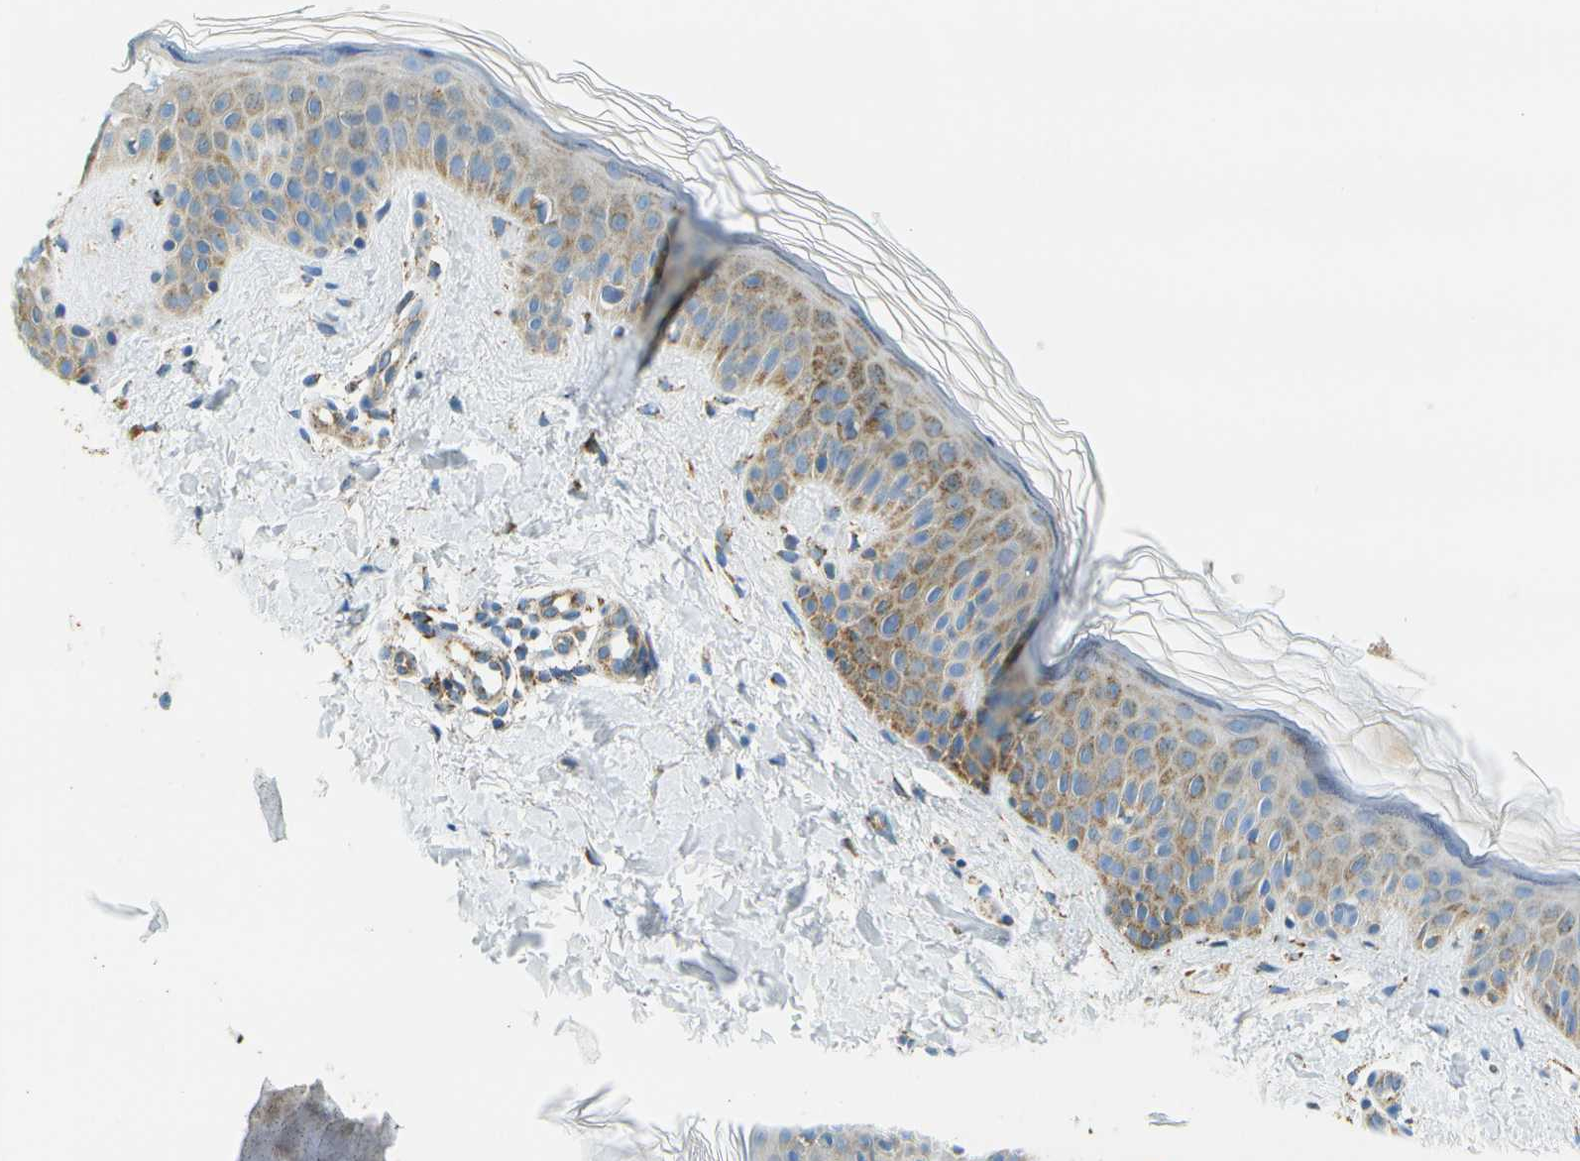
{"staining": {"intensity": "moderate", "quantity": "25%-75%", "location": "cytoplasmic/membranous"}, "tissue": "skin", "cell_type": "Fibroblasts", "image_type": "normal", "snomed": [{"axis": "morphology", "description": "Normal tissue, NOS"}, {"axis": "topography", "description": "Skin"}], "caption": "A photomicrograph showing moderate cytoplasmic/membranous expression in approximately 25%-75% of fibroblasts in unremarkable skin, as visualized by brown immunohistochemical staining.", "gene": "HLCS", "patient": {"sex": "male", "age": 40}}